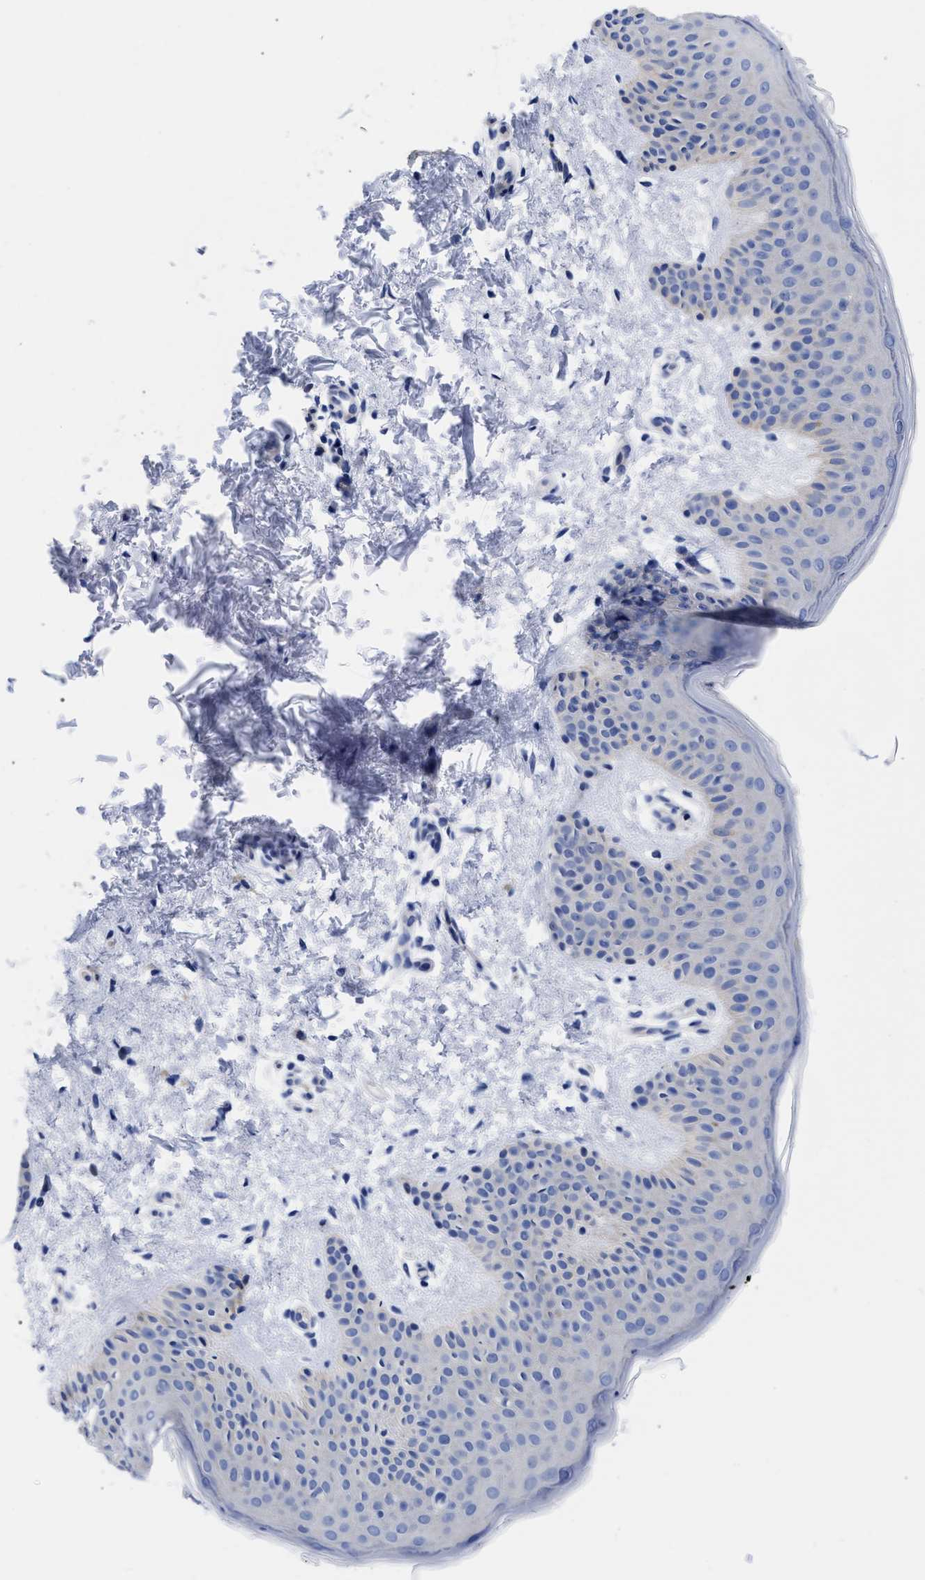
{"staining": {"intensity": "negative", "quantity": "none", "location": "none"}, "tissue": "skin", "cell_type": "Fibroblasts", "image_type": "normal", "snomed": [{"axis": "morphology", "description": "Normal tissue, NOS"}, {"axis": "topography", "description": "Skin"}], "caption": "DAB (3,3'-diaminobenzidine) immunohistochemical staining of normal skin demonstrates no significant expression in fibroblasts.", "gene": "RBKS", "patient": {"sex": "male", "age": 40}}